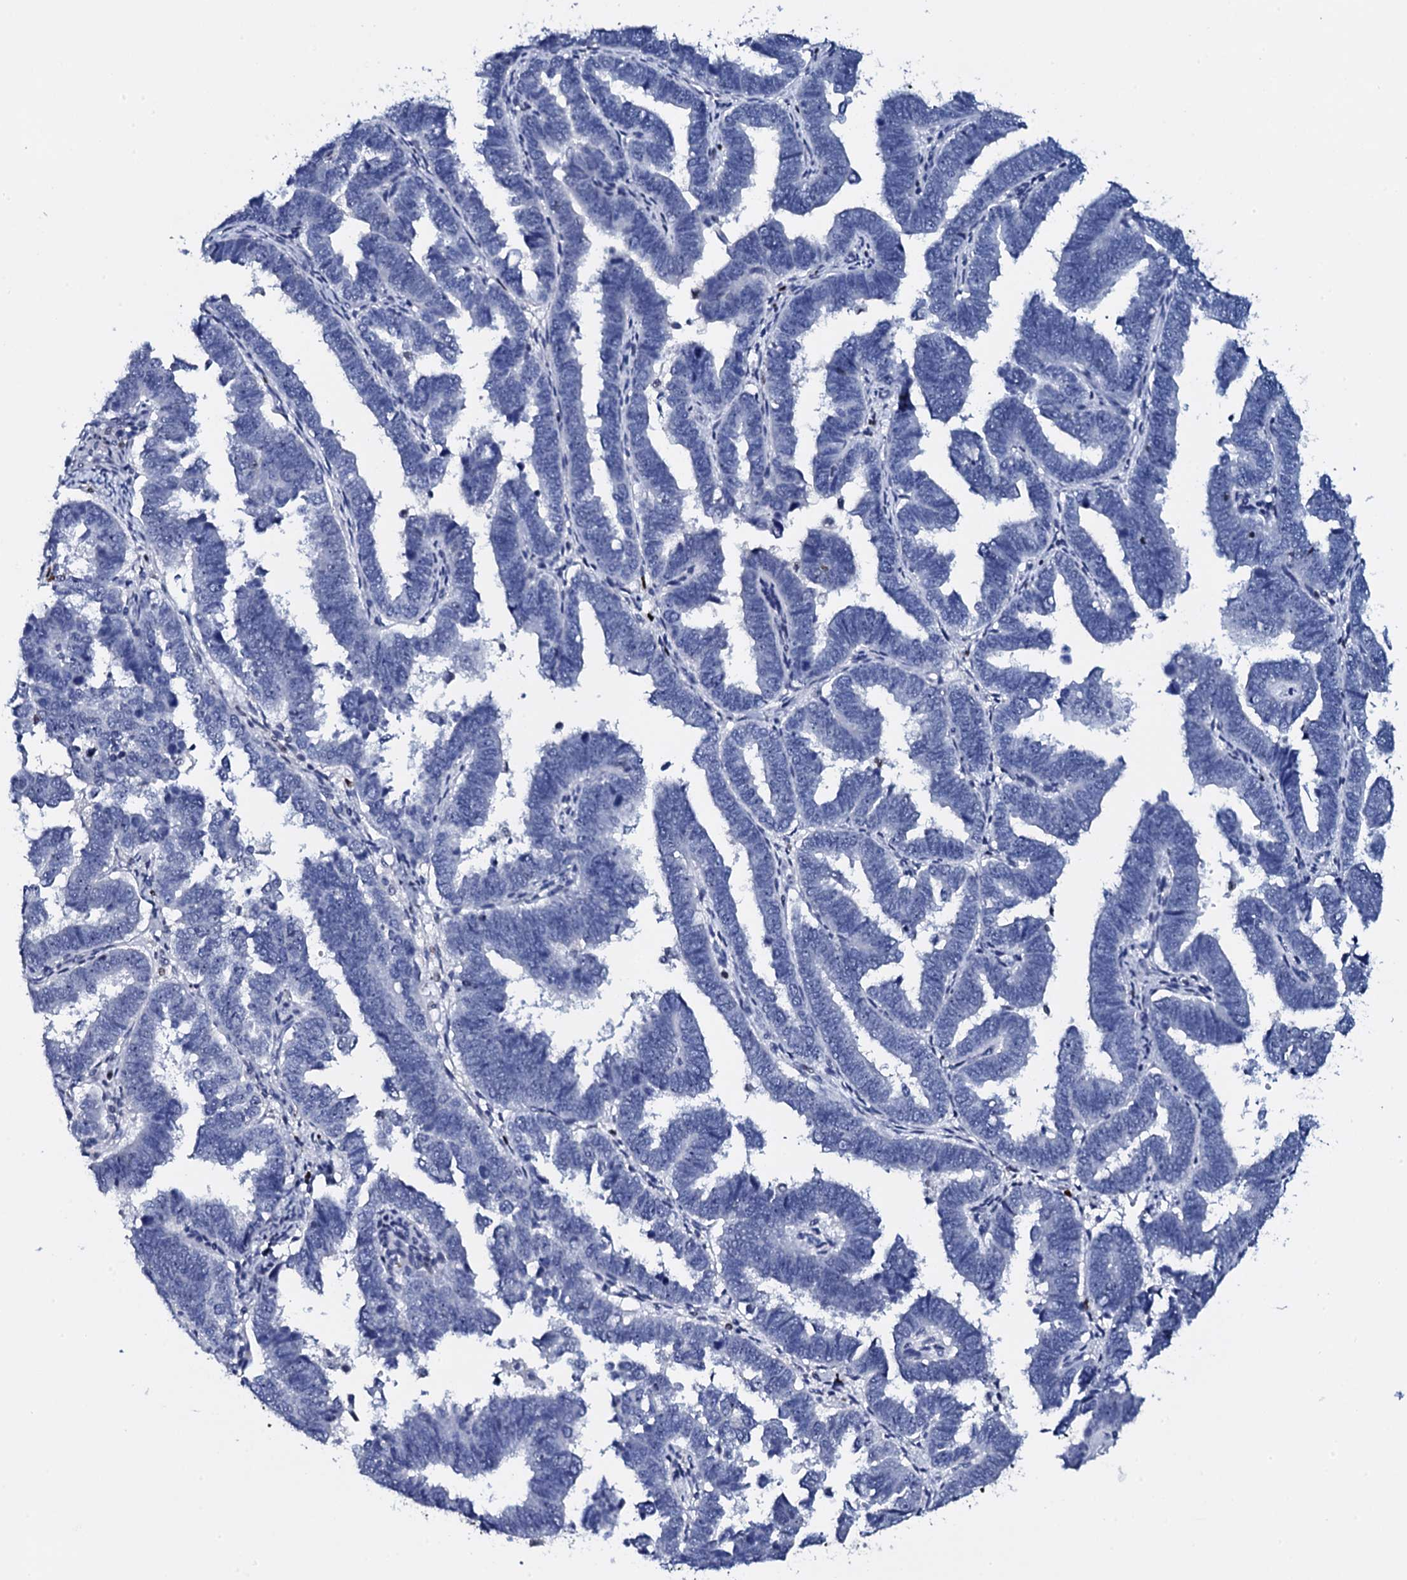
{"staining": {"intensity": "negative", "quantity": "none", "location": "none"}, "tissue": "endometrial cancer", "cell_type": "Tumor cells", "image_type": "cancer", "snomed": [{"axis": "morphology", "description": "Adenocarcinoma, NOS"}, {"axis": "topography", "description": "Endometrium"}], "caption": "Human endometrial cancer stained for a protein using immunohistochemistry displays no positivity in tumor cells.", "gene": "NPM2", "patient": {"sex": "female", "age": 75}}